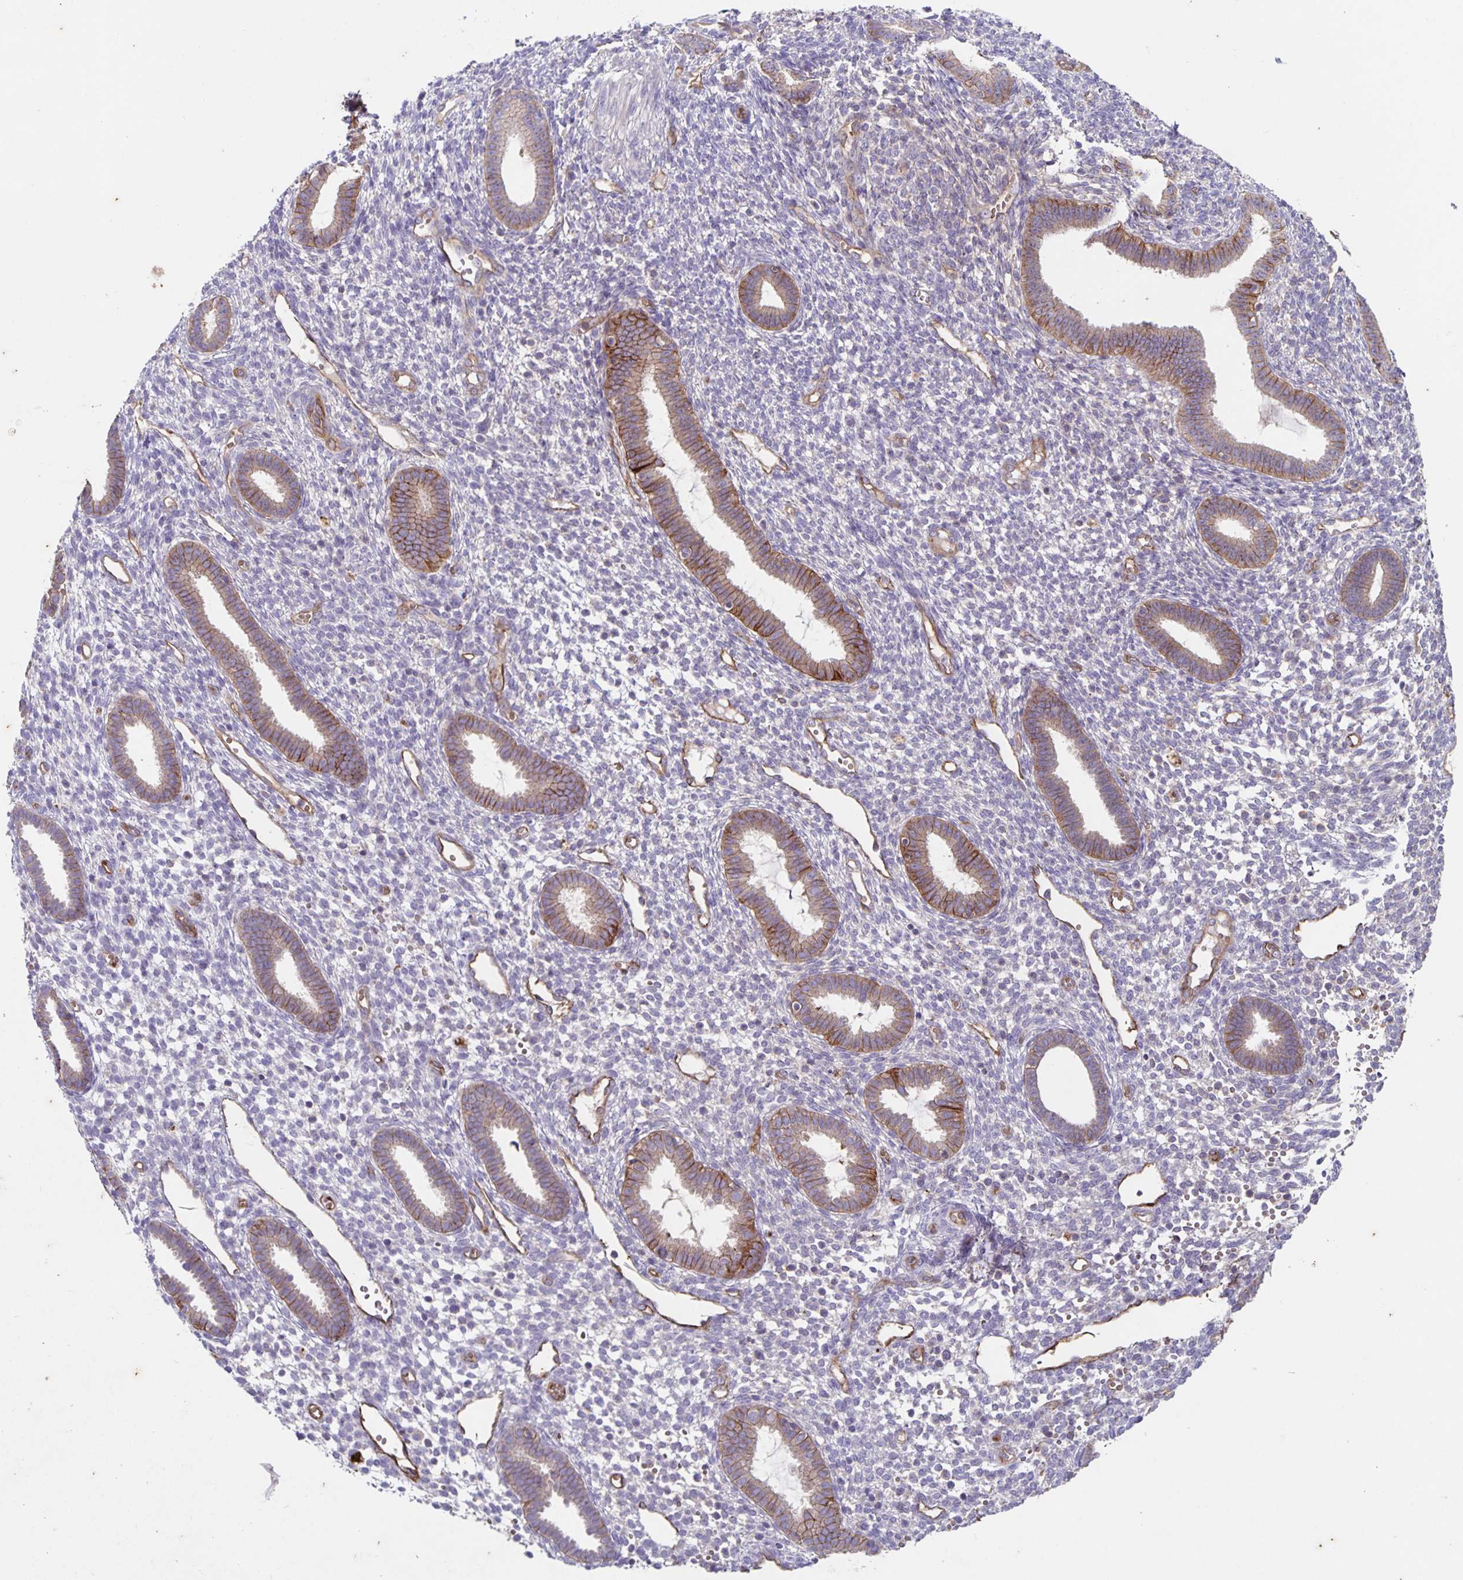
{"staining": {"intensity": "negative", "quantity": "none", "location": "none"}, "tissue": "endometrium", "cell_type": "Cells in endometrial stroma", "image_type": "normal", "snomed": [{"axis": "morphology", "description": "Normal tissue, NOS"}, {"axis": "topography", "description": "Endometrium"}], "caption": "Cells in endometrial stroma are negative for brown protein staining in normal endometrium. The staining is performed using DAB brown chromogen with nuclei counter-stained in using hematoxylin.", "gene": "ITGA2", "patient": {"sex": "female", "age": 36}}